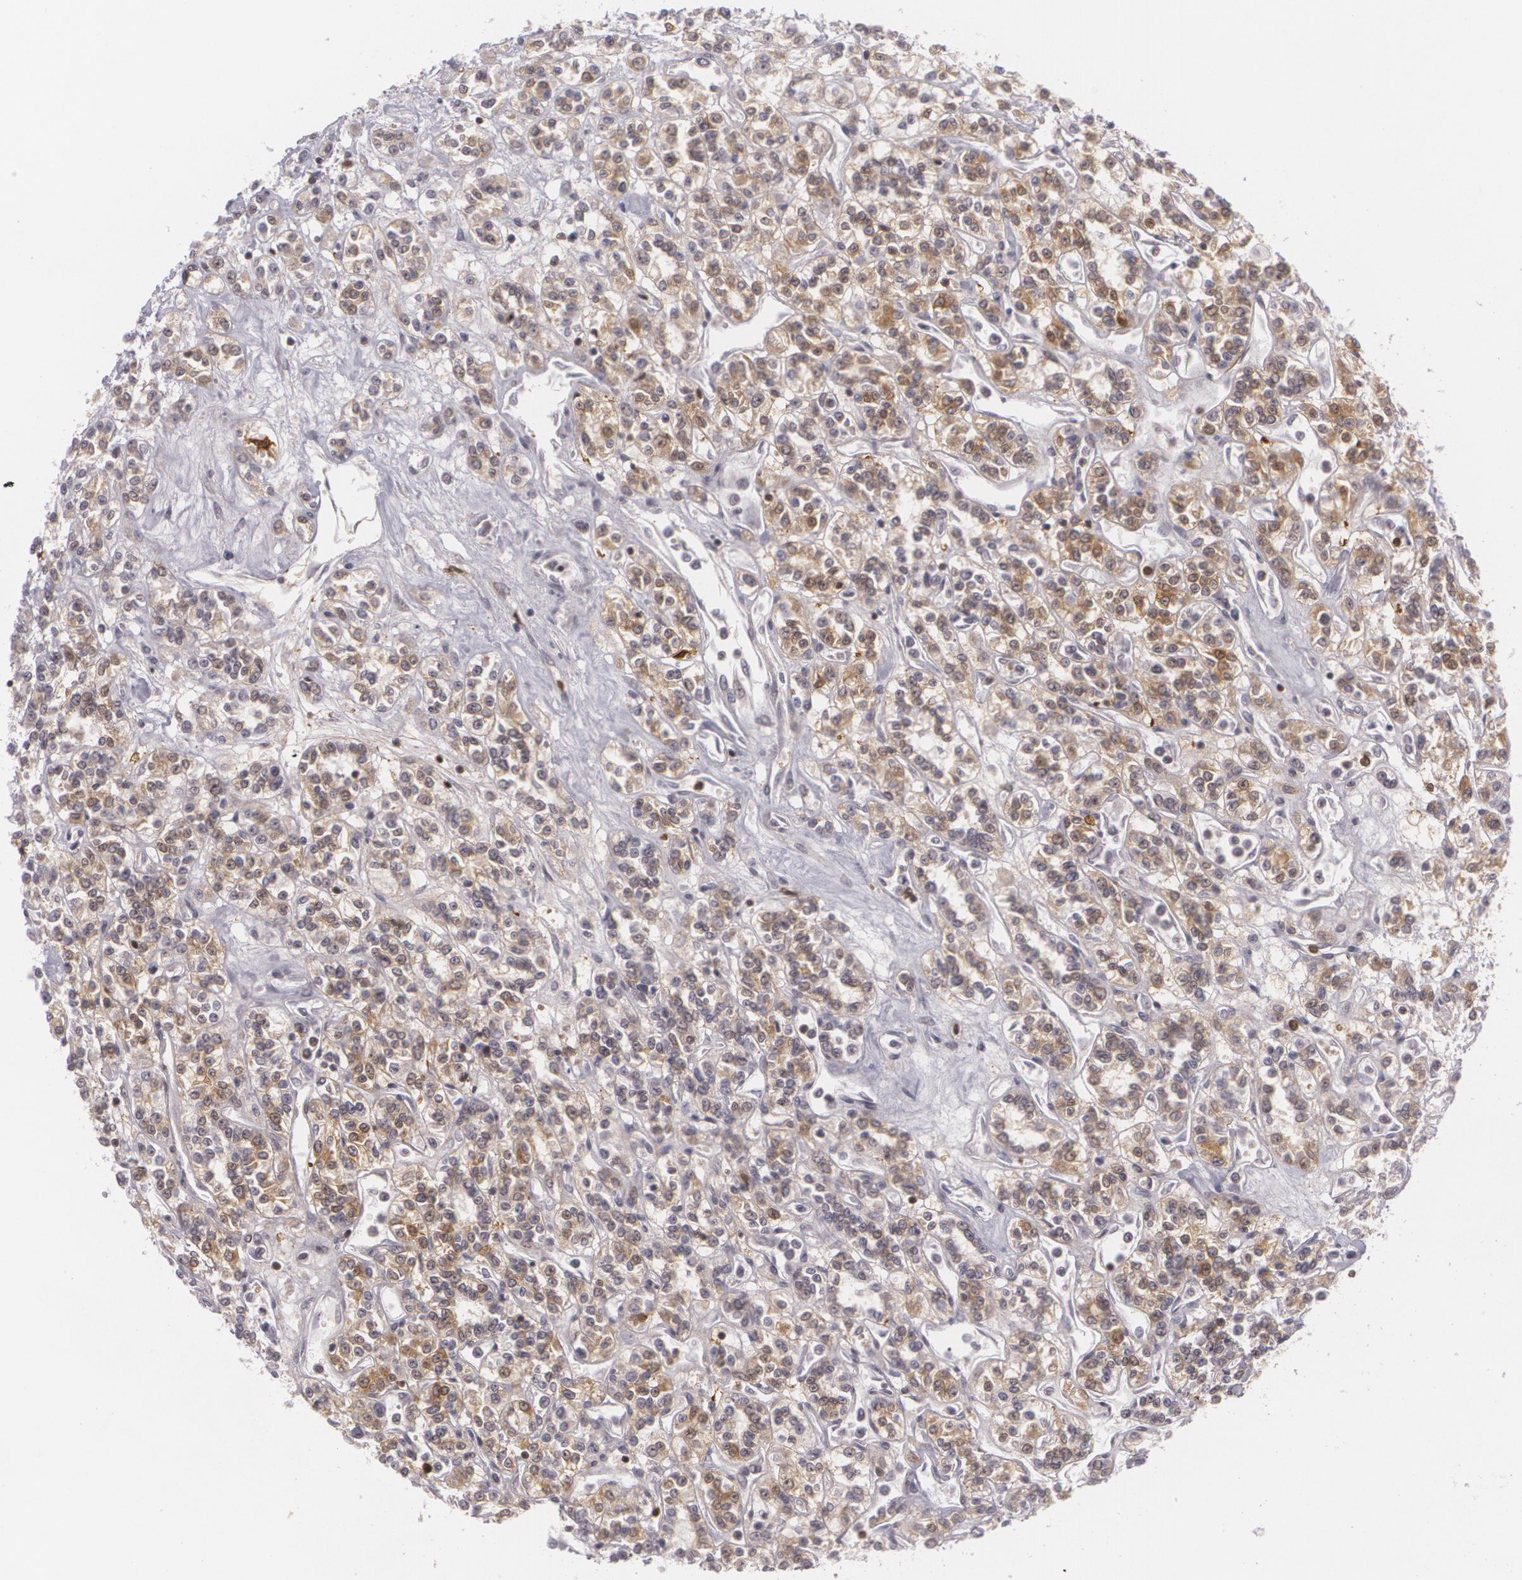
{"staining": {"intensity": "weak", "quantity": ">75%", "location": "cytoplasmic/membranous"}, "tissue": "renal cancer", "cell_type": "Tumor cells", "image_type": "cancer", "snomed": [{"axis": "morphology", "description": "Adenocarcinoma, NOS"}, {"axis": "topography", "description": "Kidney"}], "caption": "Weak cytoplasmic/membranous staining is appreciated in approximately >75% of tumor cells in adenocarcinoma (renal).", "gene": "BIN1", "patient": {"sex": "female", "age": 76}}